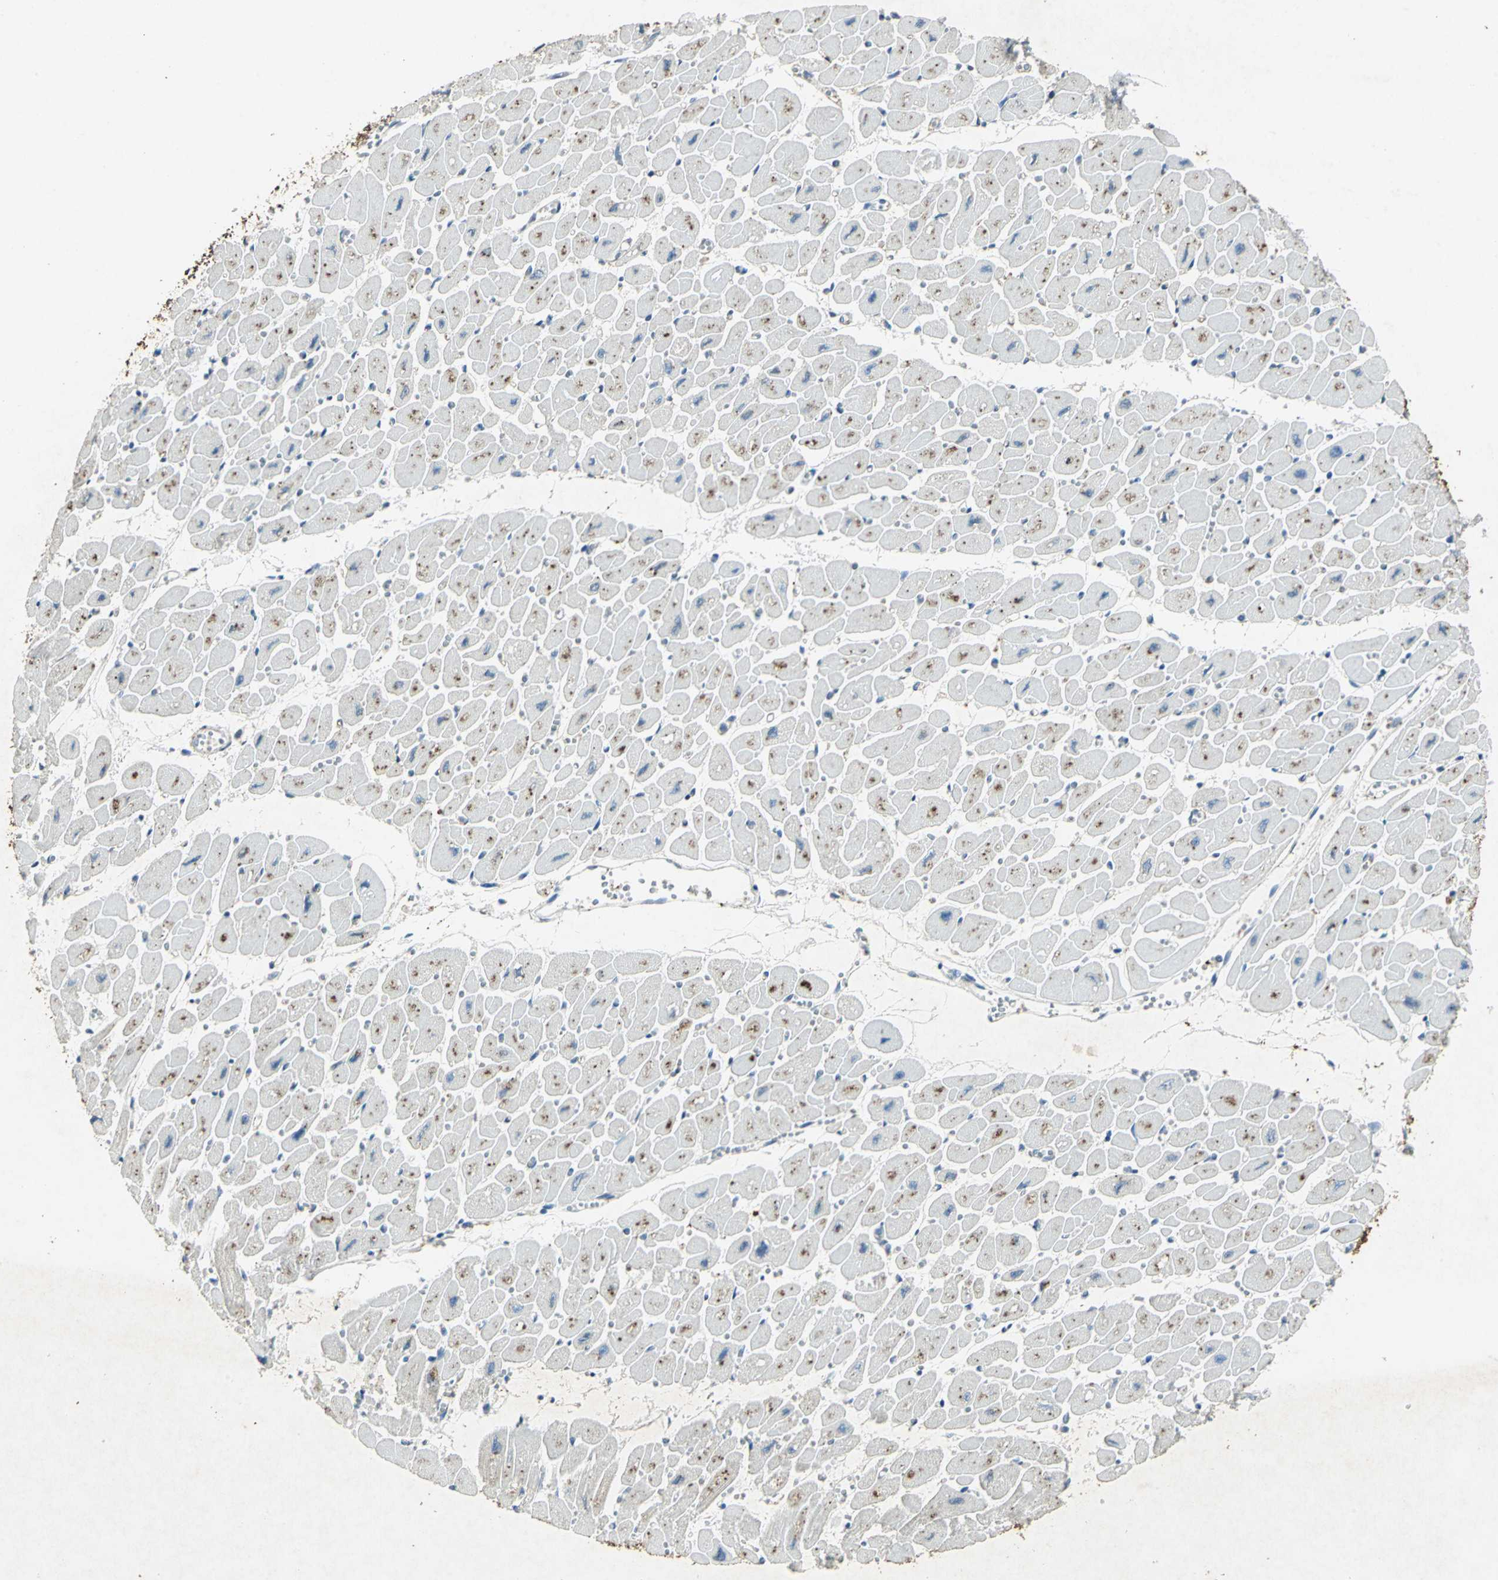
{"staining": {"intensity": "strong", "quantity": ">75%", "location": "cytoplasmic/membranous"}, "tissue": "heart muscle", "cell_type": "Cardiomyocytes", "image_type": "normal", "snomed": [{"axis": "morphology", "description": "Normal tissue, NOS"}, {"axis": "topography", "description": "Heart"}], "caption": "Immunohistochemistry micrograph of benign heart muscle: human heart muscle stained using immunohistochemistry (IHC) reveals high levels of strong protein expression localized specifically in the cytoplasmic/membranous of cardiomyocytes, appearing as a cytoplasmic/membranous brown color.", "gene": "CAMK2B", "patient": {"sex": "female", "age": 54}}